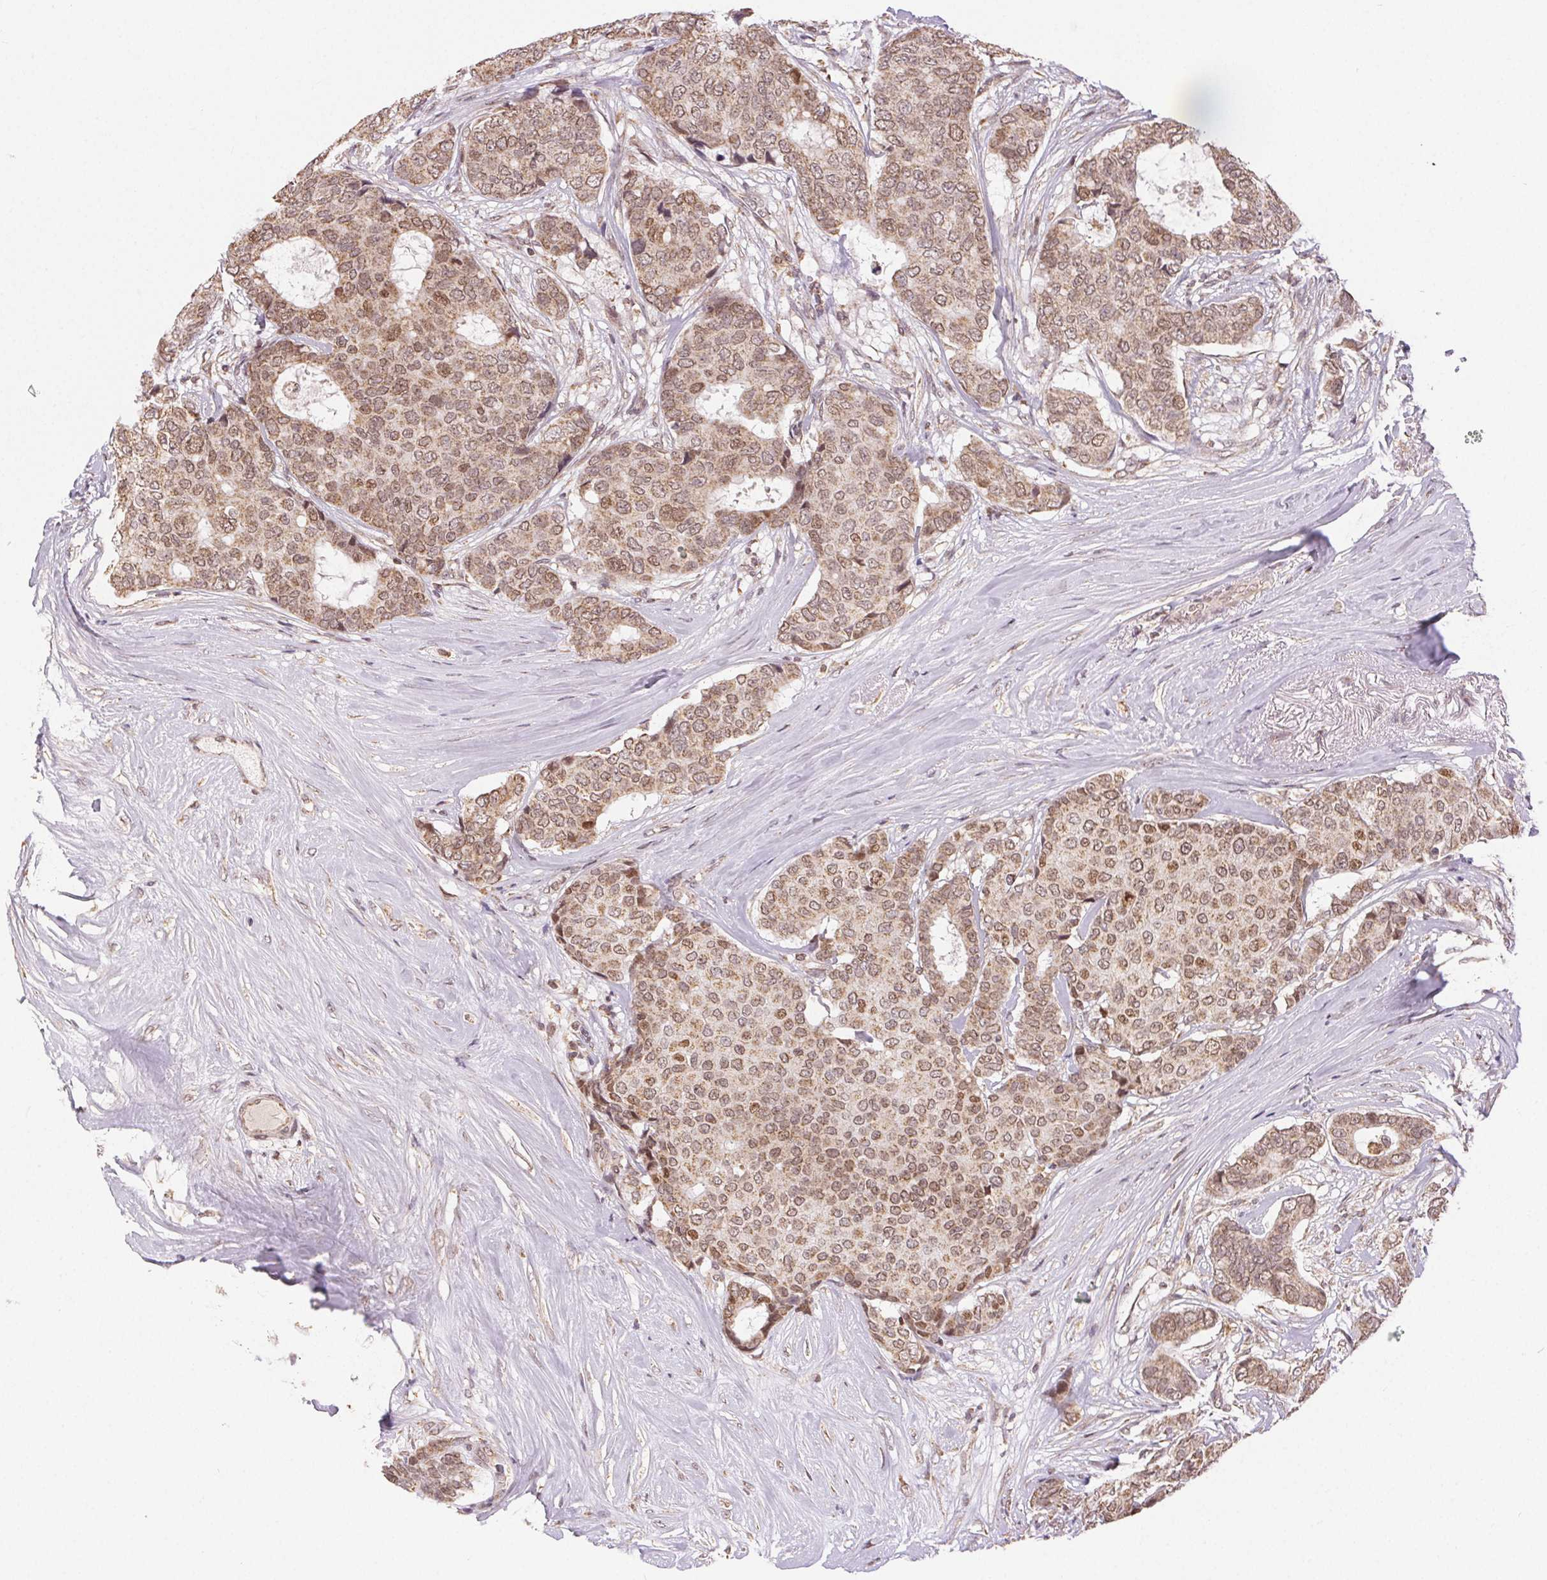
{"staining": {"intensity": "moderate", "quantity": ">75%", "location": "nuclear"}, "tissue": "breast cancer", "cell_type": "Tumor cells", "image_type": "cancer", "snomed": [{"axis": "morphology", "description": "Duct carcinoma"}, {"axis": "topography", "description": "Breast"}], "caption": "Approximately >75% of tumor cells in breast infiltrating ductal carcinoma show moderate nuclear protein positivity as visualized by brown immunohistochemical staining.", "gene": "PIWIL4", "patient": {"sex": "female", "age": 75}}